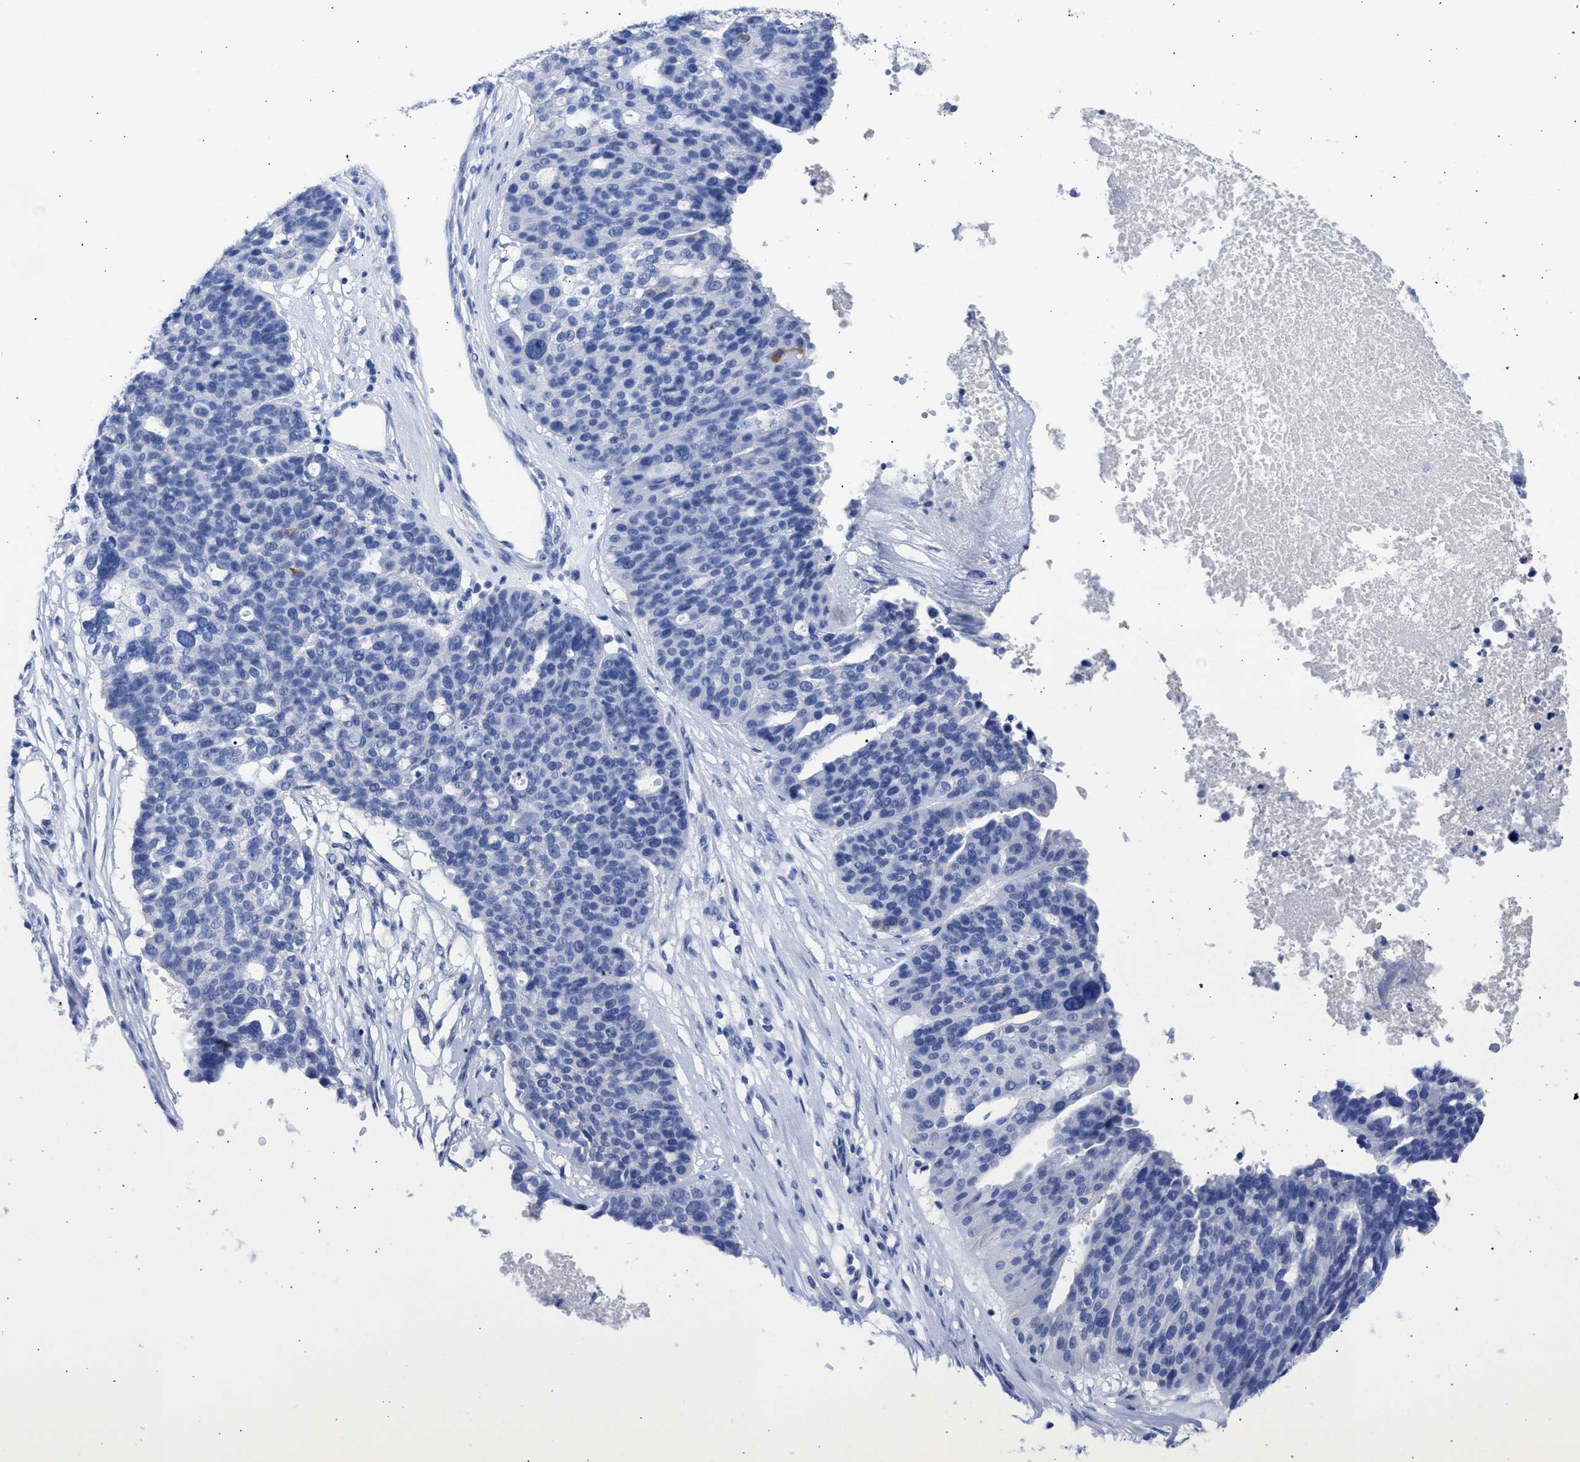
{"staining": {"intensity": "negative", "quantity": "none", "location": "none"}, "tissue": "ovarian cancer", "cell_type": "Tumor cells", "image_type": "cancer", "snomed": [{"axis": "morphology", "description": "Cystadenocarcinoma, serous, NOS"}, {"axis": "topography", "description": "Ovary"}], "caption": "Histopathology image shows no protein expression in tumor cells of serous cystadenocarcinoma (ovarian) tissue. (DAB (3,3'-diaminobenzidine) IHC visualized using brightfield microscopy, high magnification).", "gene": "RSPH1", "patient": {"sex": "female", "age": 59}}